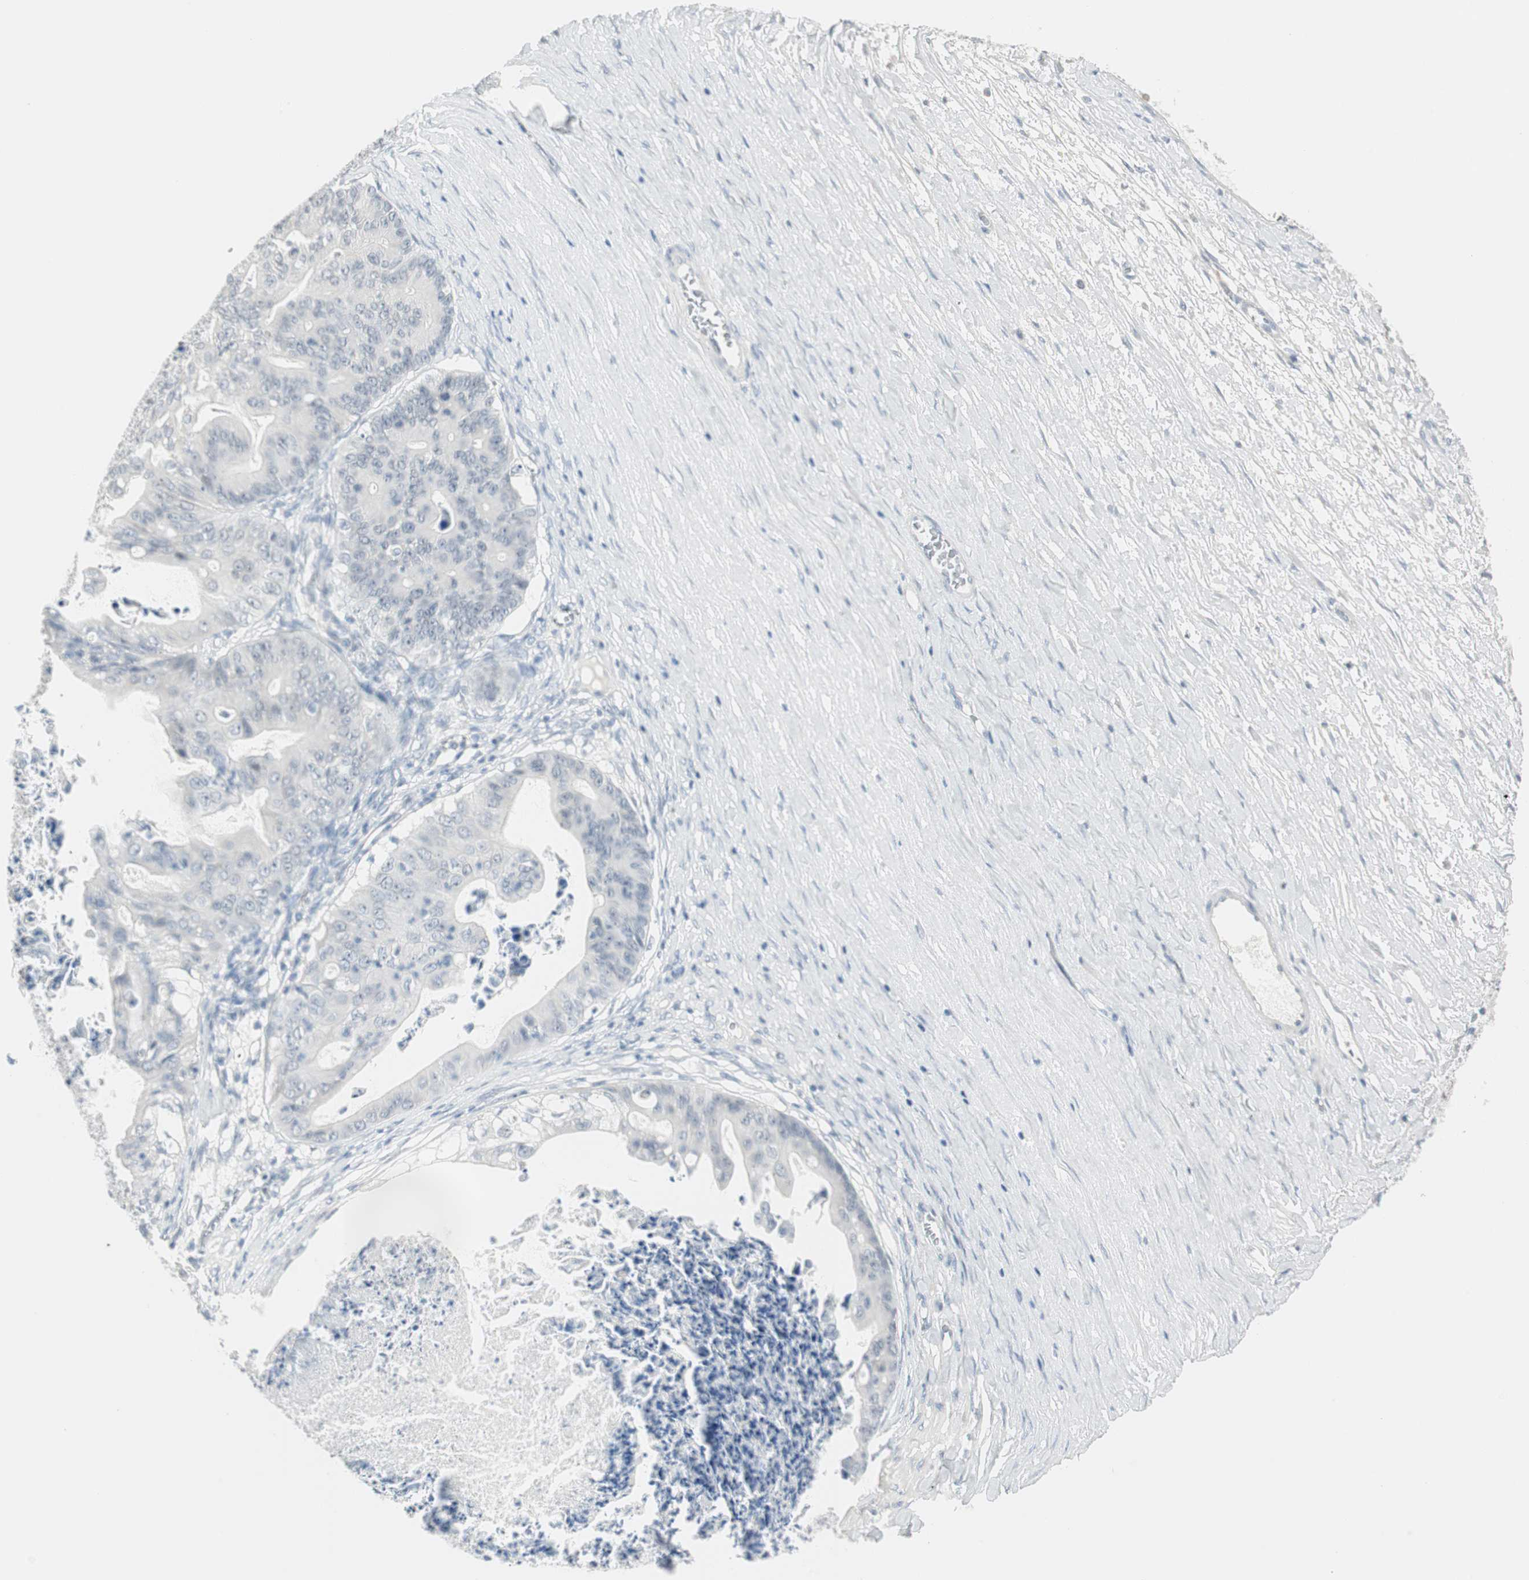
{"staining": {"intensity": "negative", "quantity": "none", "location": "none"}, "tissue": "ovarian cancer", "cell_type": "Tumor cells", "image_type": "cancer", "snomed": [{"axis": "morphology", "description": "Cystadenocarcinoma, mucinous, NOS"}, {"axis": "topography", "description": "Ovary"}], "caption": "Ovarian cancer (mucinous cystadenocarcinoma) stained for a protein using IHC exhibits no positivity tumor cells.", "gene": "MLLT10", "patient": {"sex": "female", "age": 37}}